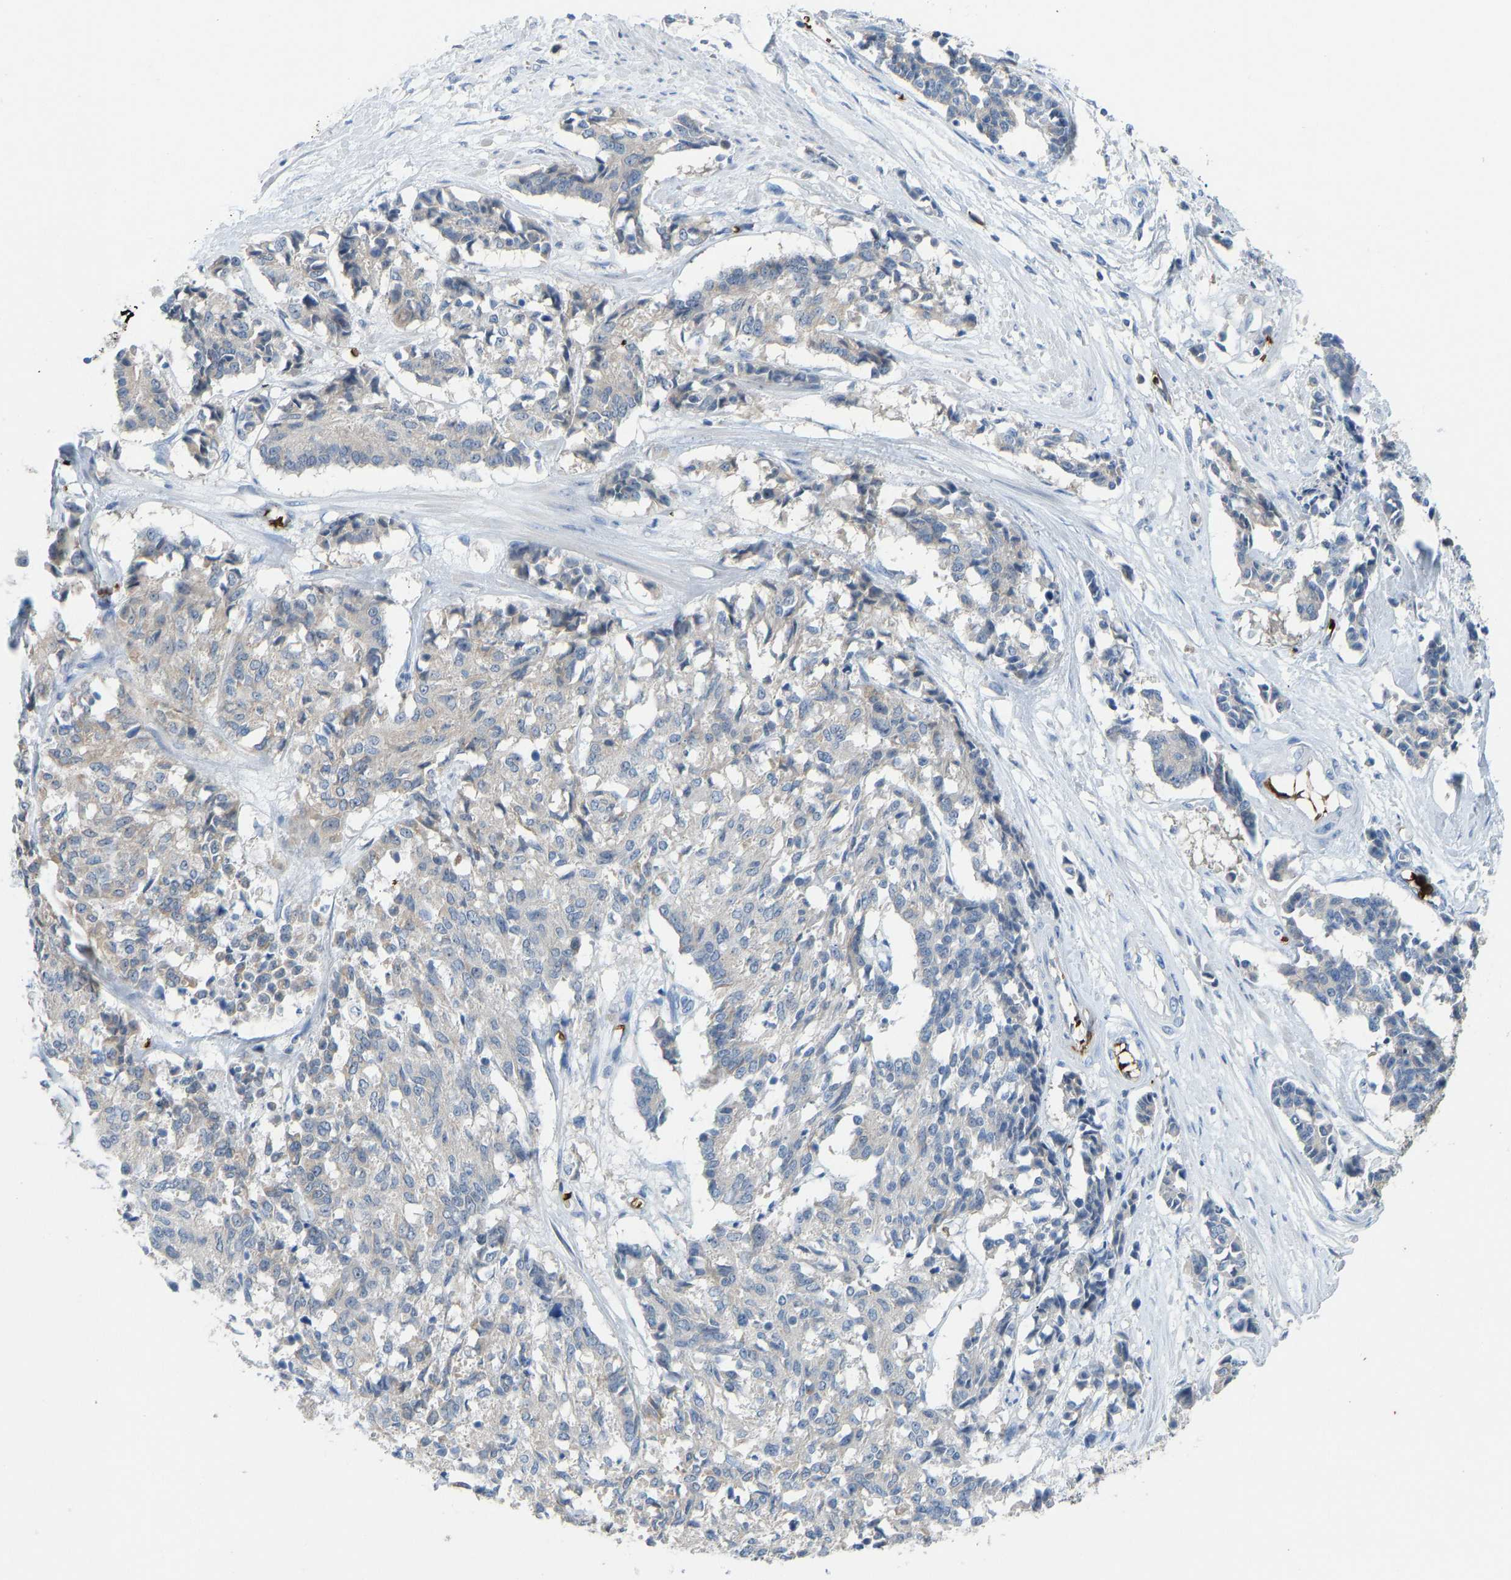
{"staining": {"intensity": "negative", "quantity": "none", "location": "none"}, "tissue": "cervical cancer", "cell_type": "Tumor cells", "image_type": "cancer", "snomed": [{"axis": "morphology", "description": "Squamous cell carcinoma, NOS"}, {"axis": "topography", "description": "Cervix"}], "caption": "An image of cervical cancer (squamous cell carcinoma) stained for a protein displays no brown staining in tumor cells. Brightfield microscopy of IHC stained with DAB (brown) and hematoxylin (blue), captured at high magnification.", "gene": "PIGS", "patient": {"sex": "female", "age": 35}}